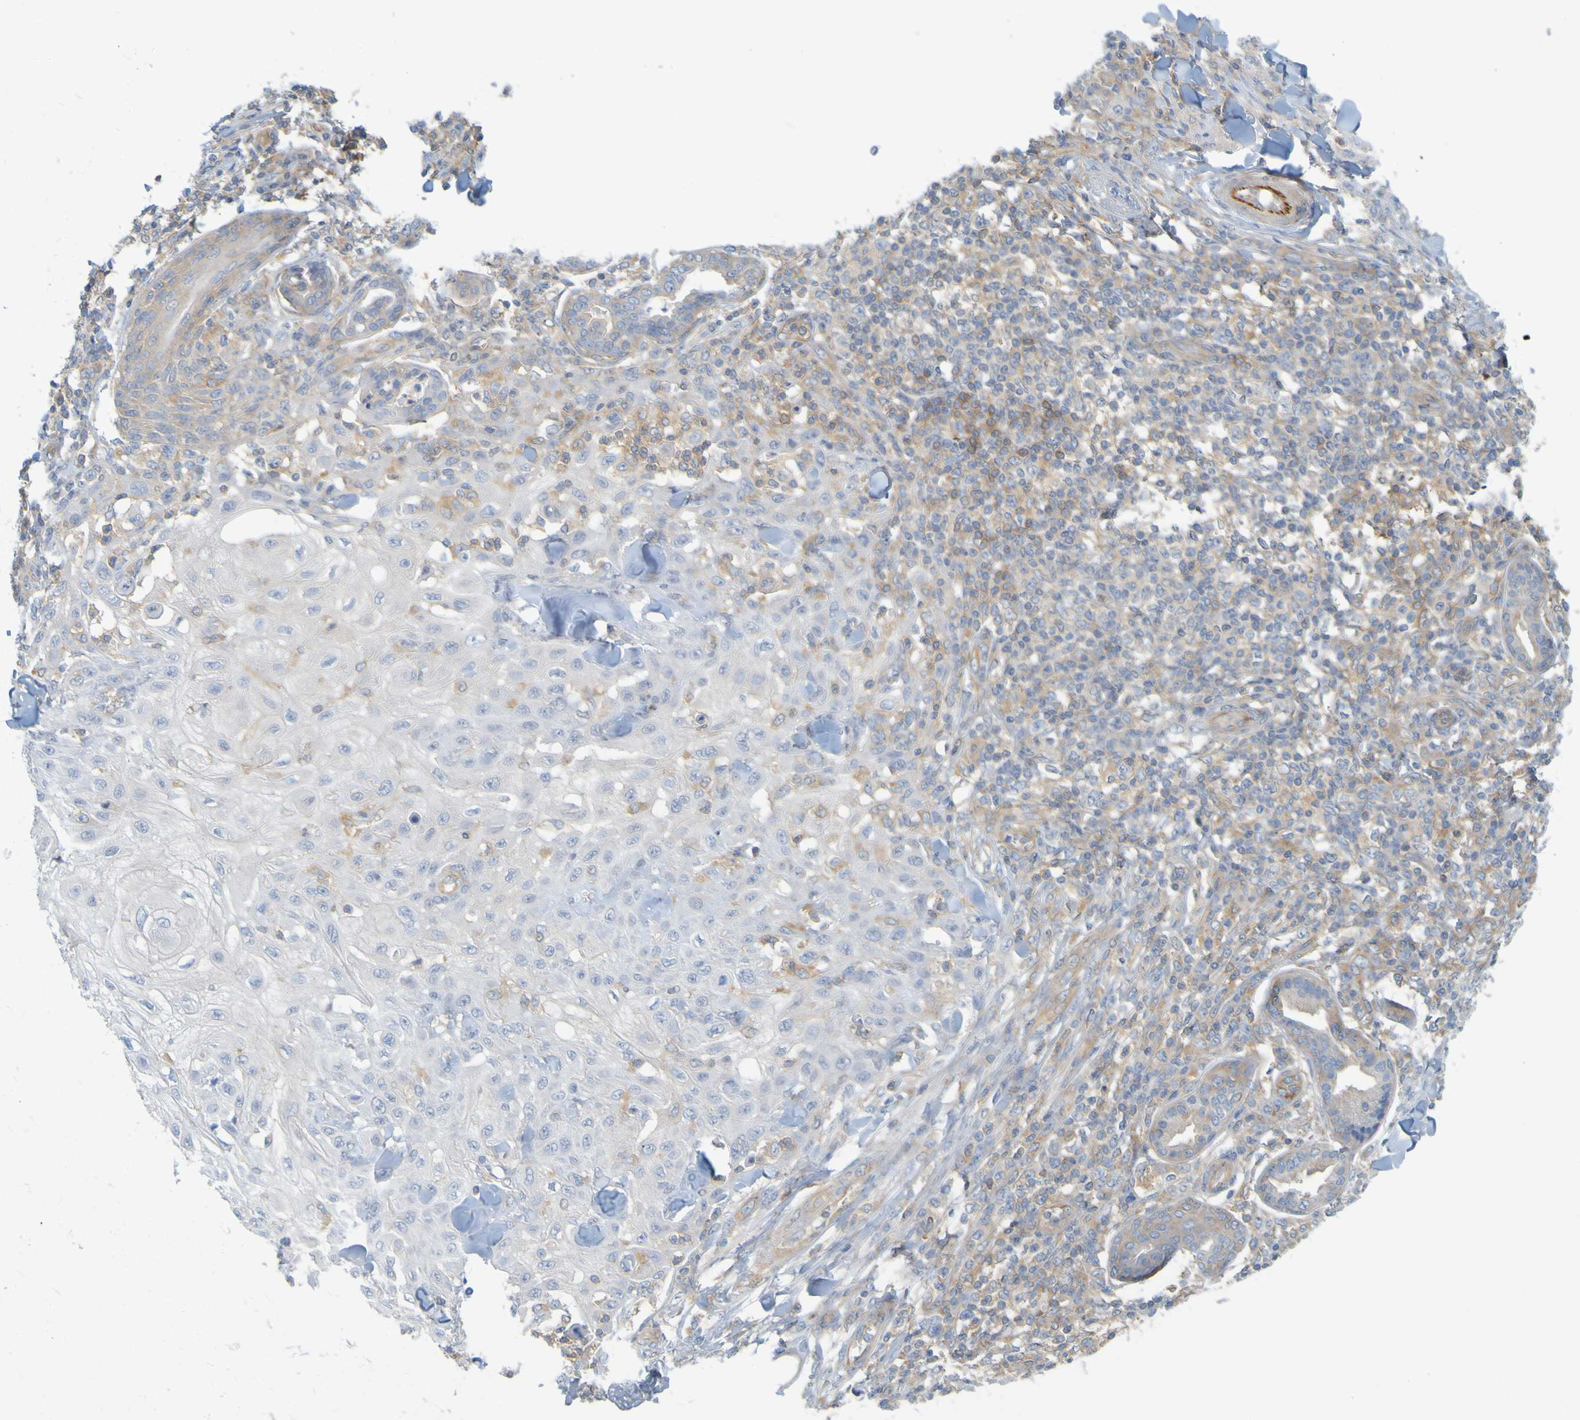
{"staining": {"intensity": "weak", "quantity": "<25%", "location": "cytoplasmic/membranous"}, "tissue": "skin cancer", "cell_type": "Tumor cells", "image_type": "cancer", "snomed": [{"axis": "morphology", "description": "Squamous cell carcinoma, NOS"}, {"axis": "topography", "description": "Skin"}], "caption": "Protein analysis of skin cancer displays no significant positivity in tumor cells.", "gene": "APPL1", "patient": {"sex": "male", "age": 24}}